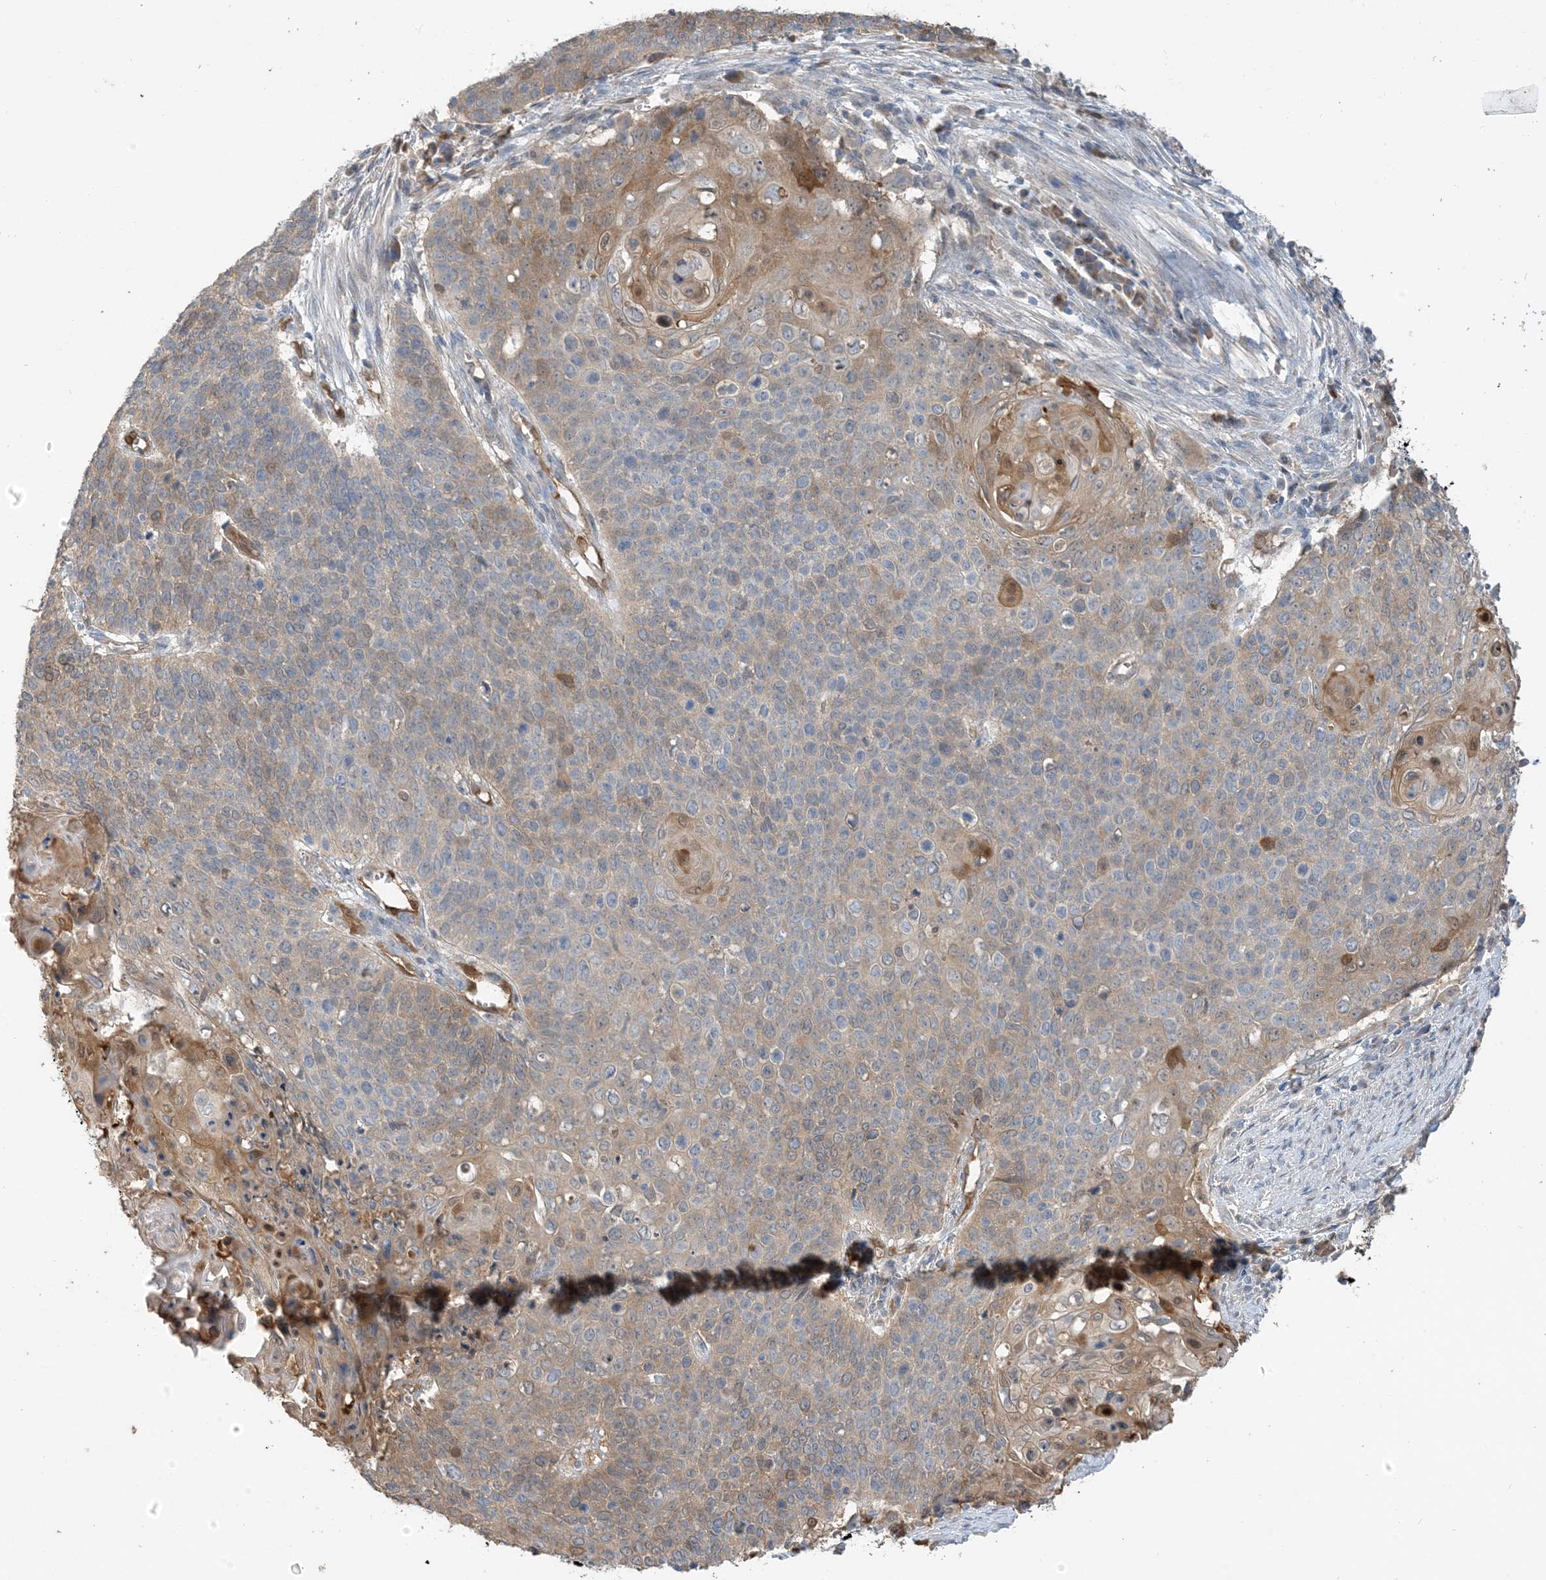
{"staining": {"intensity": "moderate", "quantity": "<25%", "location": "cytoplasmic/membranous,nuclear"}, "tissue": "cervical cancer", "cell_type": "Tumor cells", "image_type": "cancer", "snomed": [{"axis": "morphology", "description": "Squamous cell carcinoma, NOS"}, {"axis": "topography", "description": "Cervix"}], "caption": "Cervical cancer (squamous cell carcinoma) stained for a protein (brown) reveals moderate cytoplasmic/membranous and nuclear positive staining in about <25% of tumor cells.", "gene": "USP53", "patient": {"sex": "female", "age": 39}}